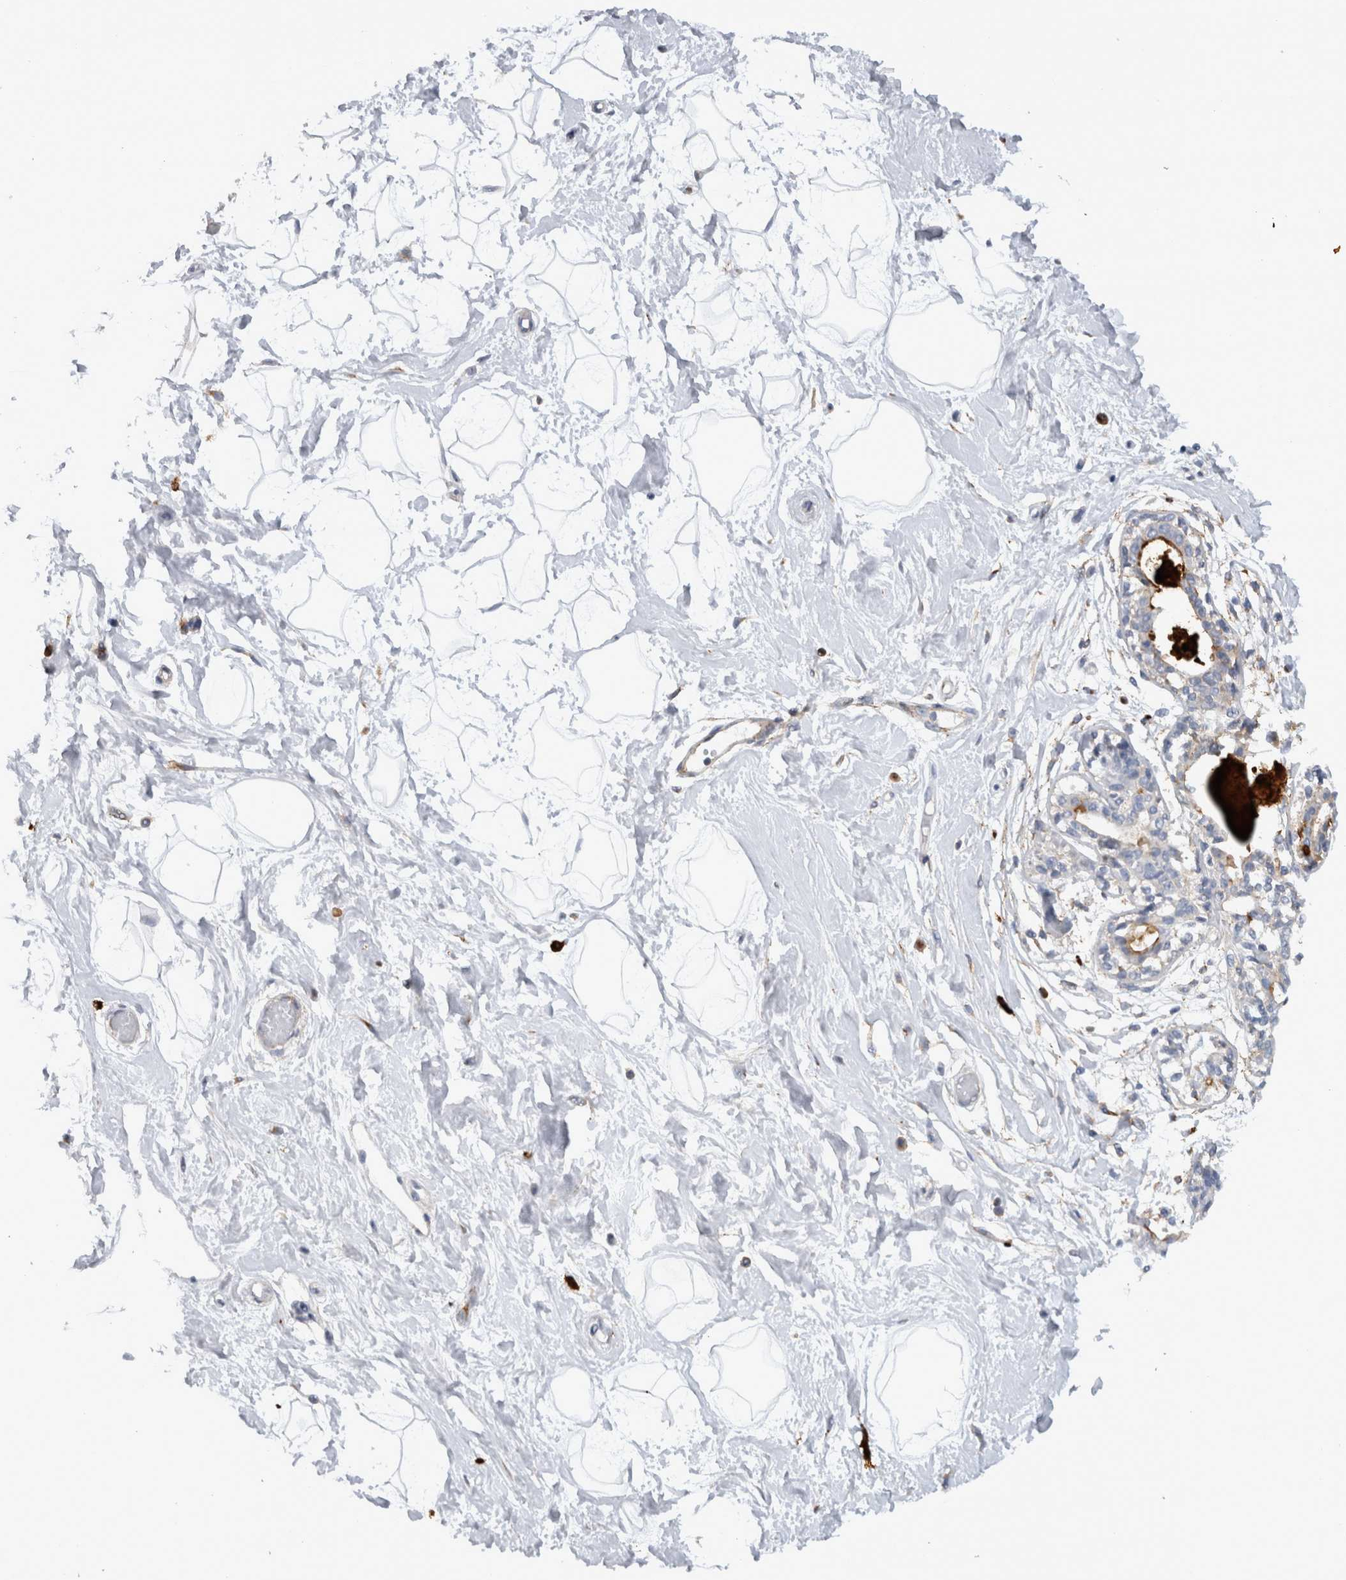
{"staining": {"intensity": "negative", "quantity": "none", "location": "none"}, "tissue": "breast", "cell_type": "Adipocytes", "image_type": "normal", "snomed": [{"axis": "morphology", "description": "Normal tissue, NOS"}, {"axis": "topography", "description": "Breast"}], "caption": "Adipocytes show no significant protein staining in unremarkable breast.", "gene": "CD63", "patient": {"sex": "female", "age": 45}}